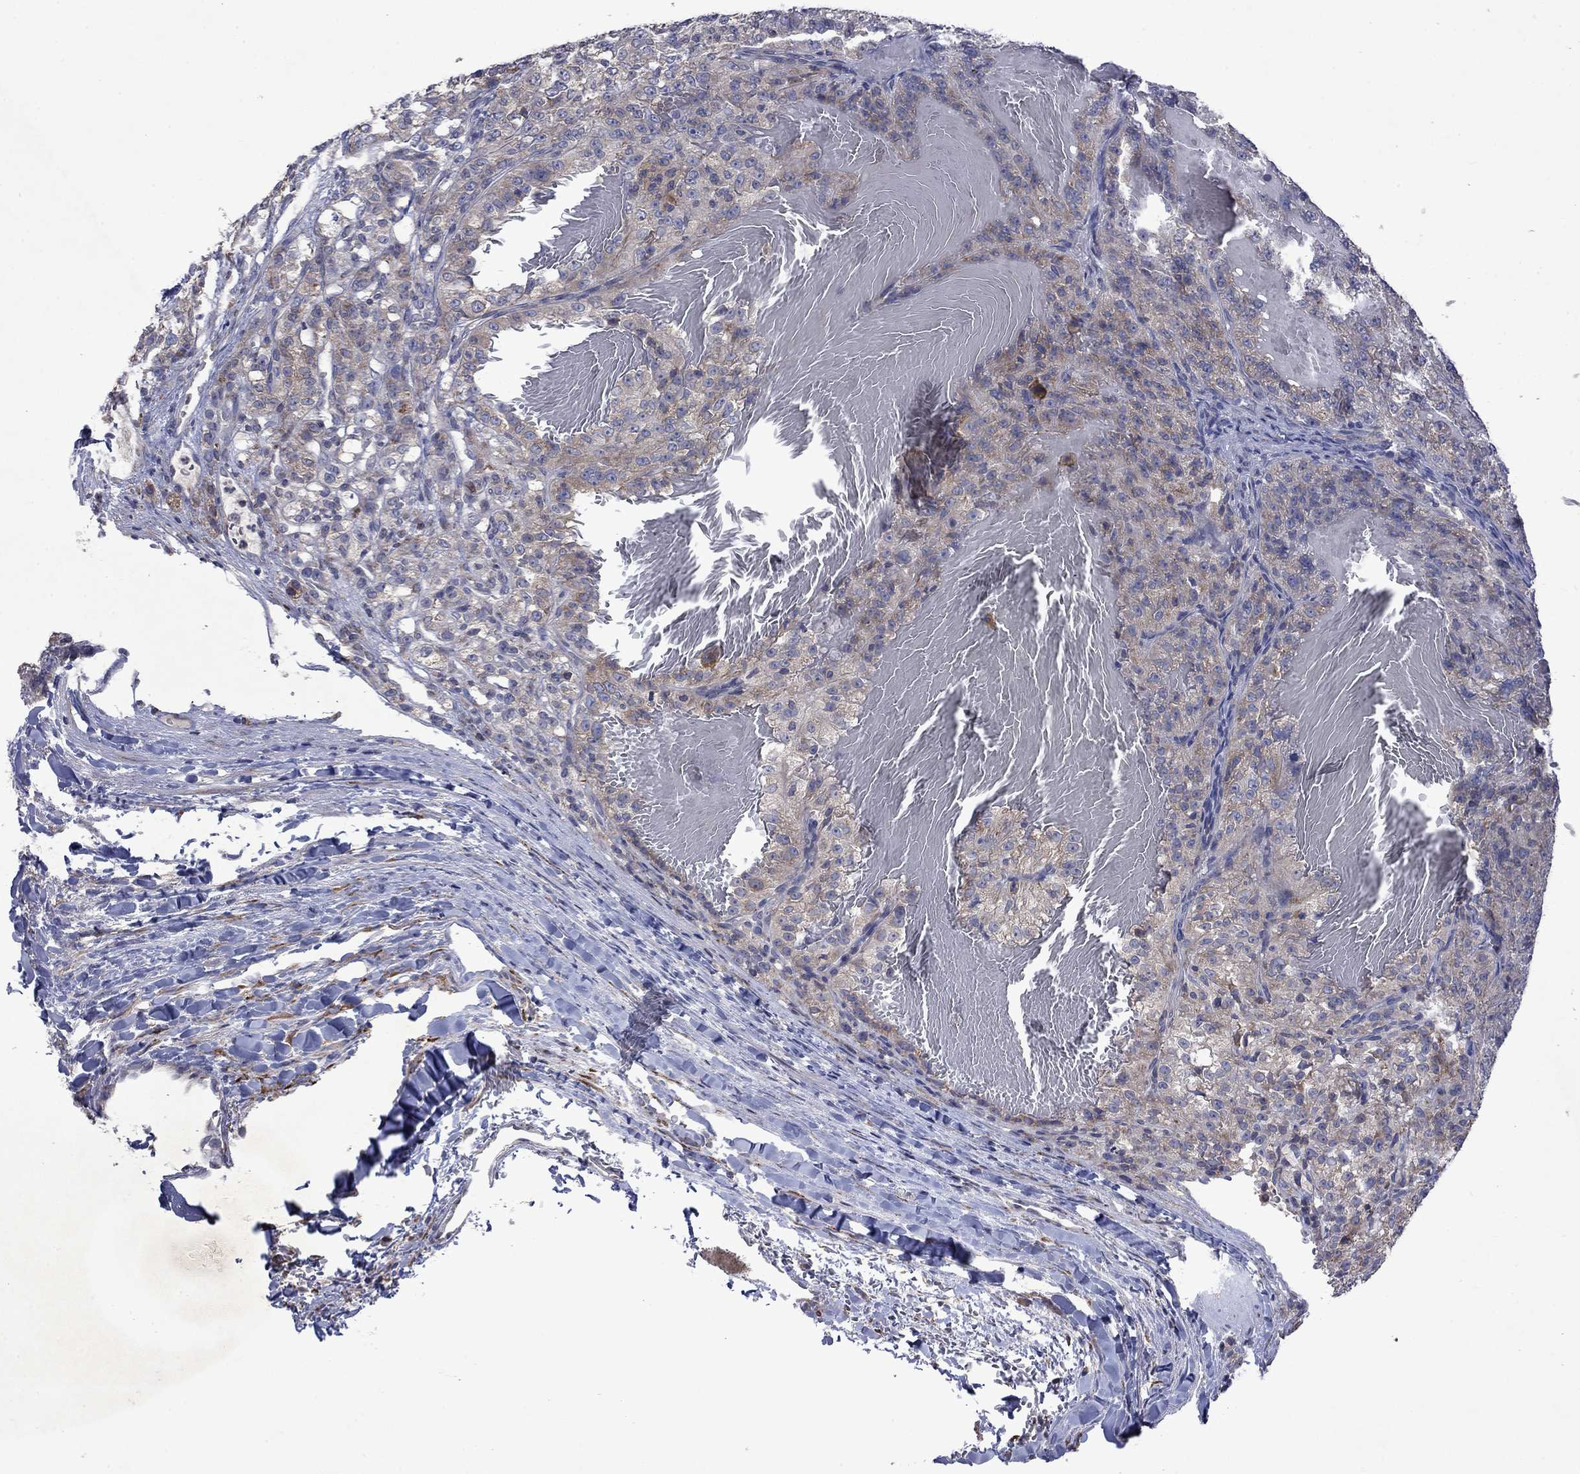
{"staining": {"intensity": "weak", "quantity": "25%-75%", "location": "cytoplasmic/membranous"}, "tissue": "renal cancer", "cell_type": "Tumor cells", "image_type": "cancer", "snomed": [{"axis": "morphology", "description": "Adenocarcinoma, NOS"}, {"axis": "topography", "description": "Kidney"}], "caption": "Protein staining of renal cancer (adenocarcinoma) tissue demonstrates weak cytoplasmic/membranous expression in about 25%-75% of tumor cells.", "gene": "TMEM97", "patient": {"sex": "female", "age": 63}}